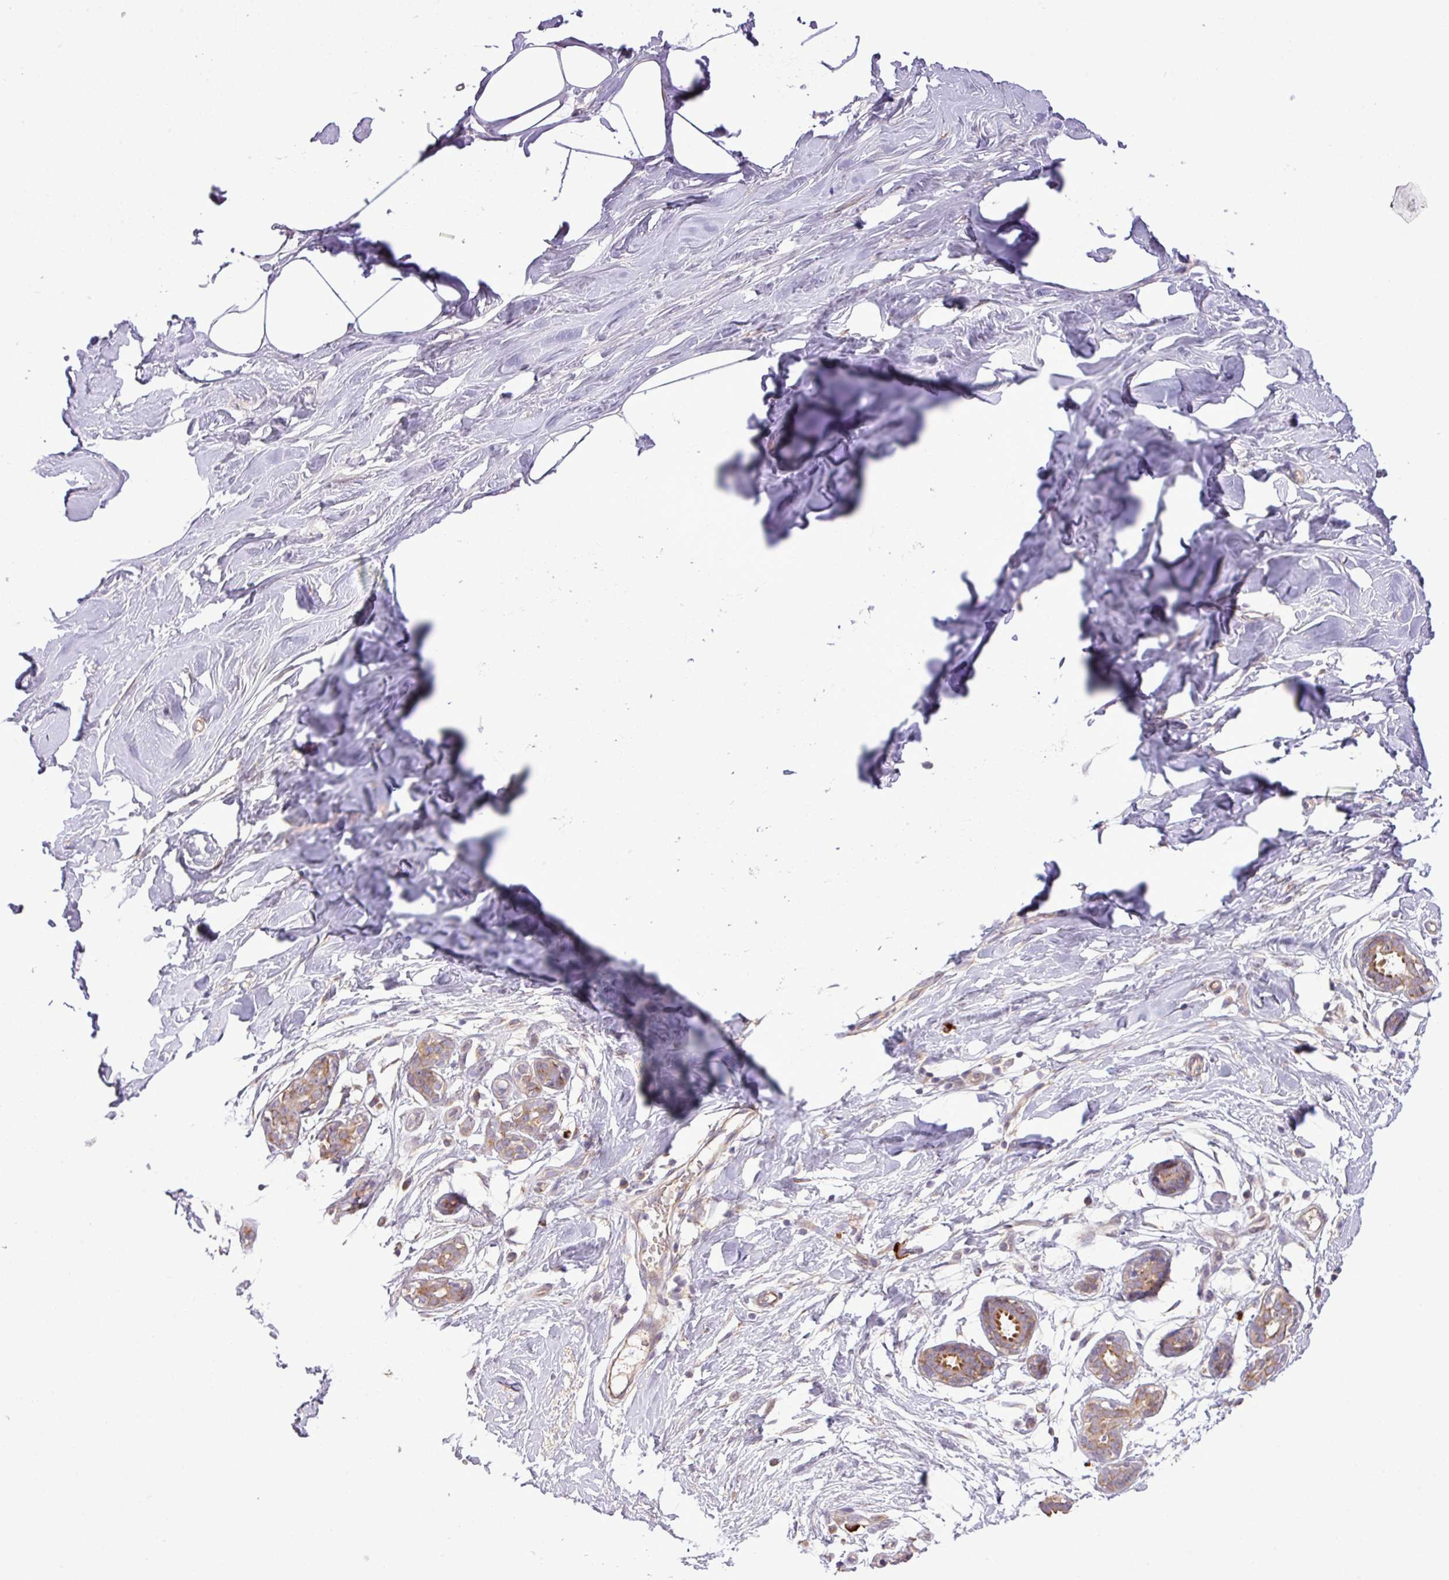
{"staining": {"intensity": "negative", "quantity": "none", "location": "none"}, "tissue": "breast", "cell_type": "Adipocytes", "image_type": "normal", "snomed": [{"axis": "morphology", "description": "Normal tissue, NOS"}, {"axis": "topography", "description": "Breast"}], "caption": "A histopathology image of breast stained for a protein reveals no brown staining in adipocytes.", "gene": "FAM222B", "patient": {"sex": "female", "age": 27}}